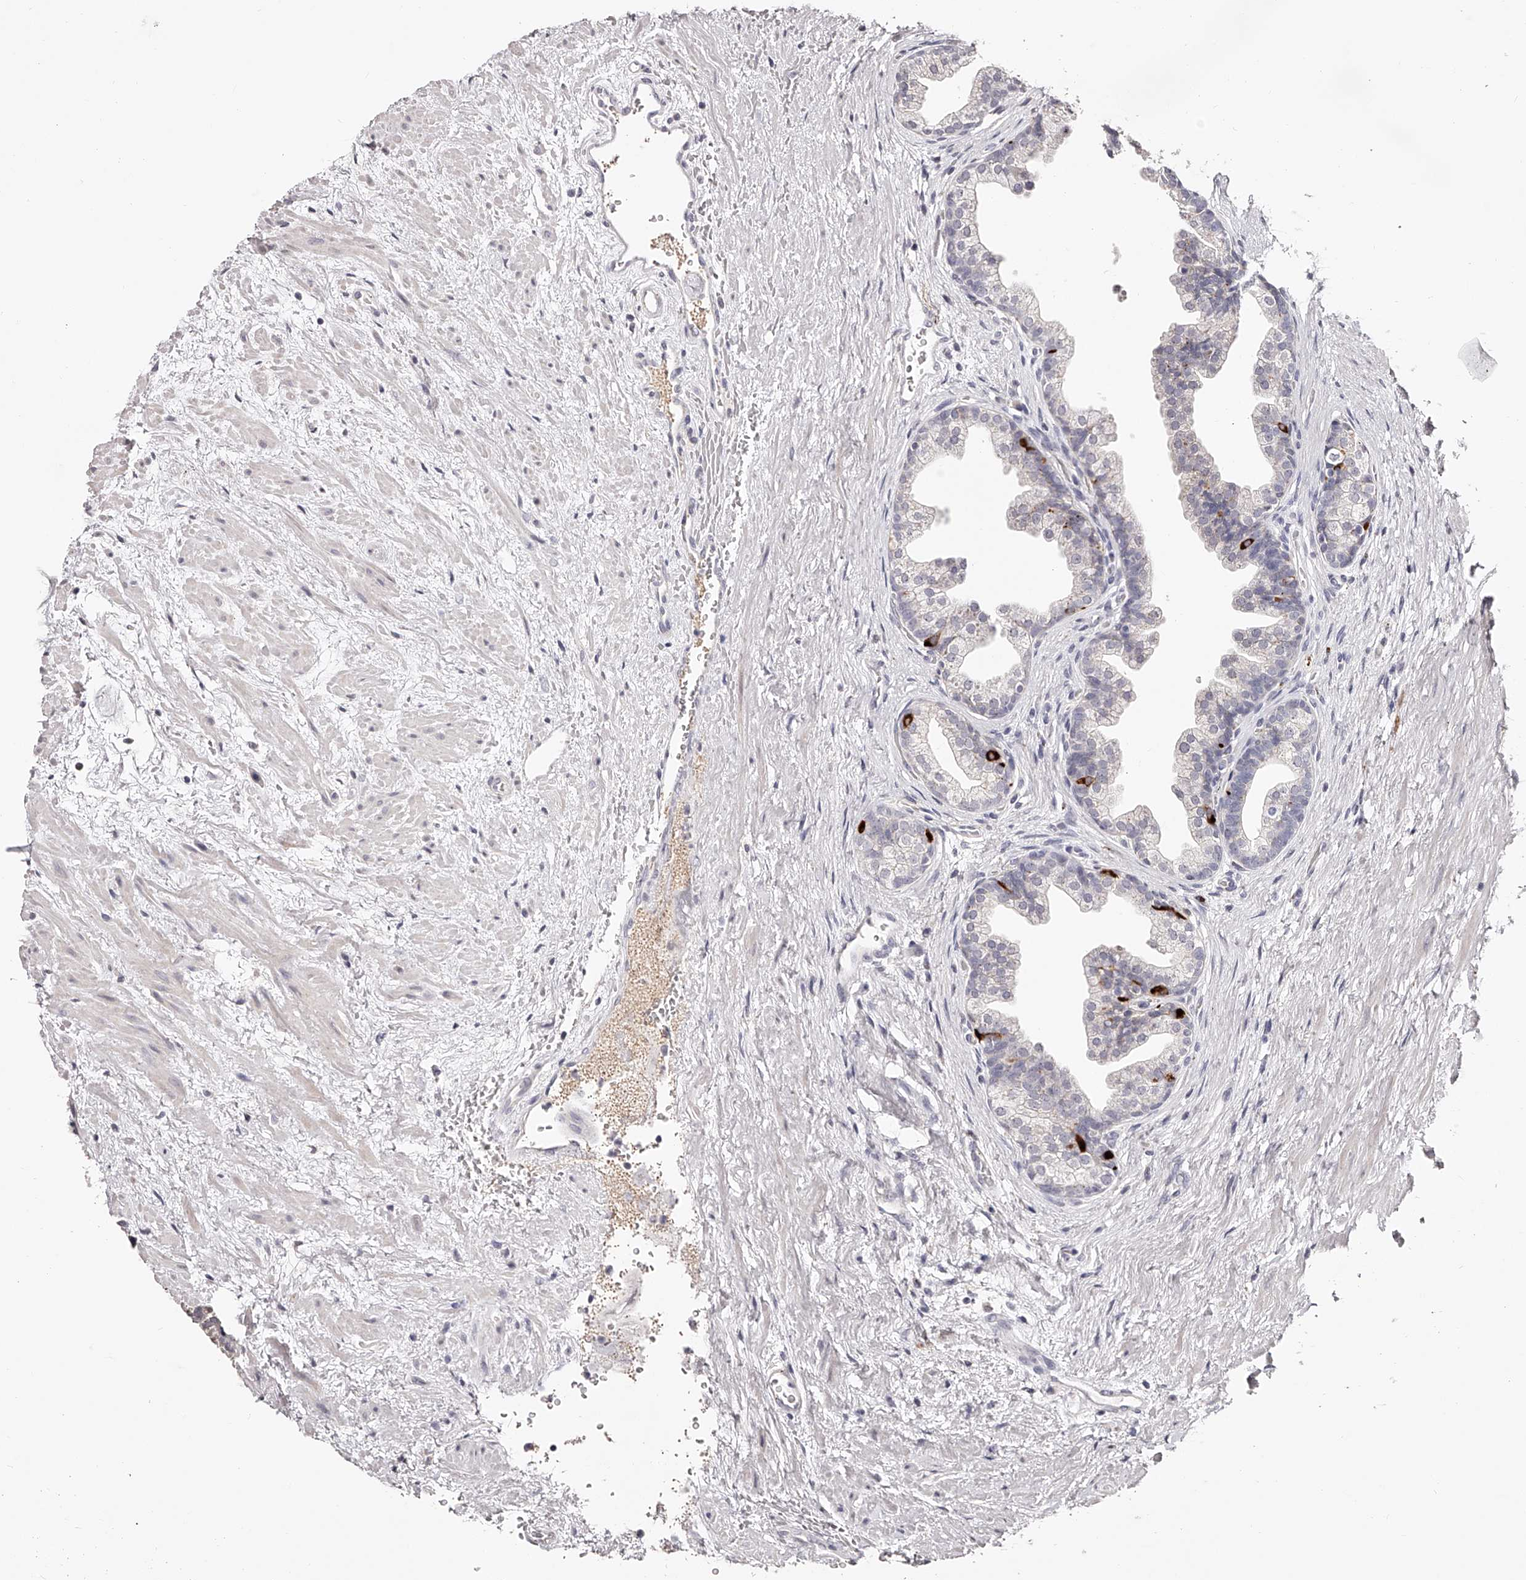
{"staining": {"intensity": "negative", "quantity": "none", "location": "none"}, "tissue": "prostate", "cell_type": "Glandular cells", "image_type": "normal", "snomed": [{"axis": "morphology", "description": "Normal tissue, NOS"}, {"axis": "topography", "description": "Prostate"}], "caption": "Immunohistochemistry (IHC) micrograph of benign prostate stained for a protein (brown), which displays no expression in glandular cells. (DAB (3,3'-diaminobenzidine) immunohistochemistry (IHC), high magnification).", "gene": "SLC35D3", "patient": {"sex": "male", "age": 48}}